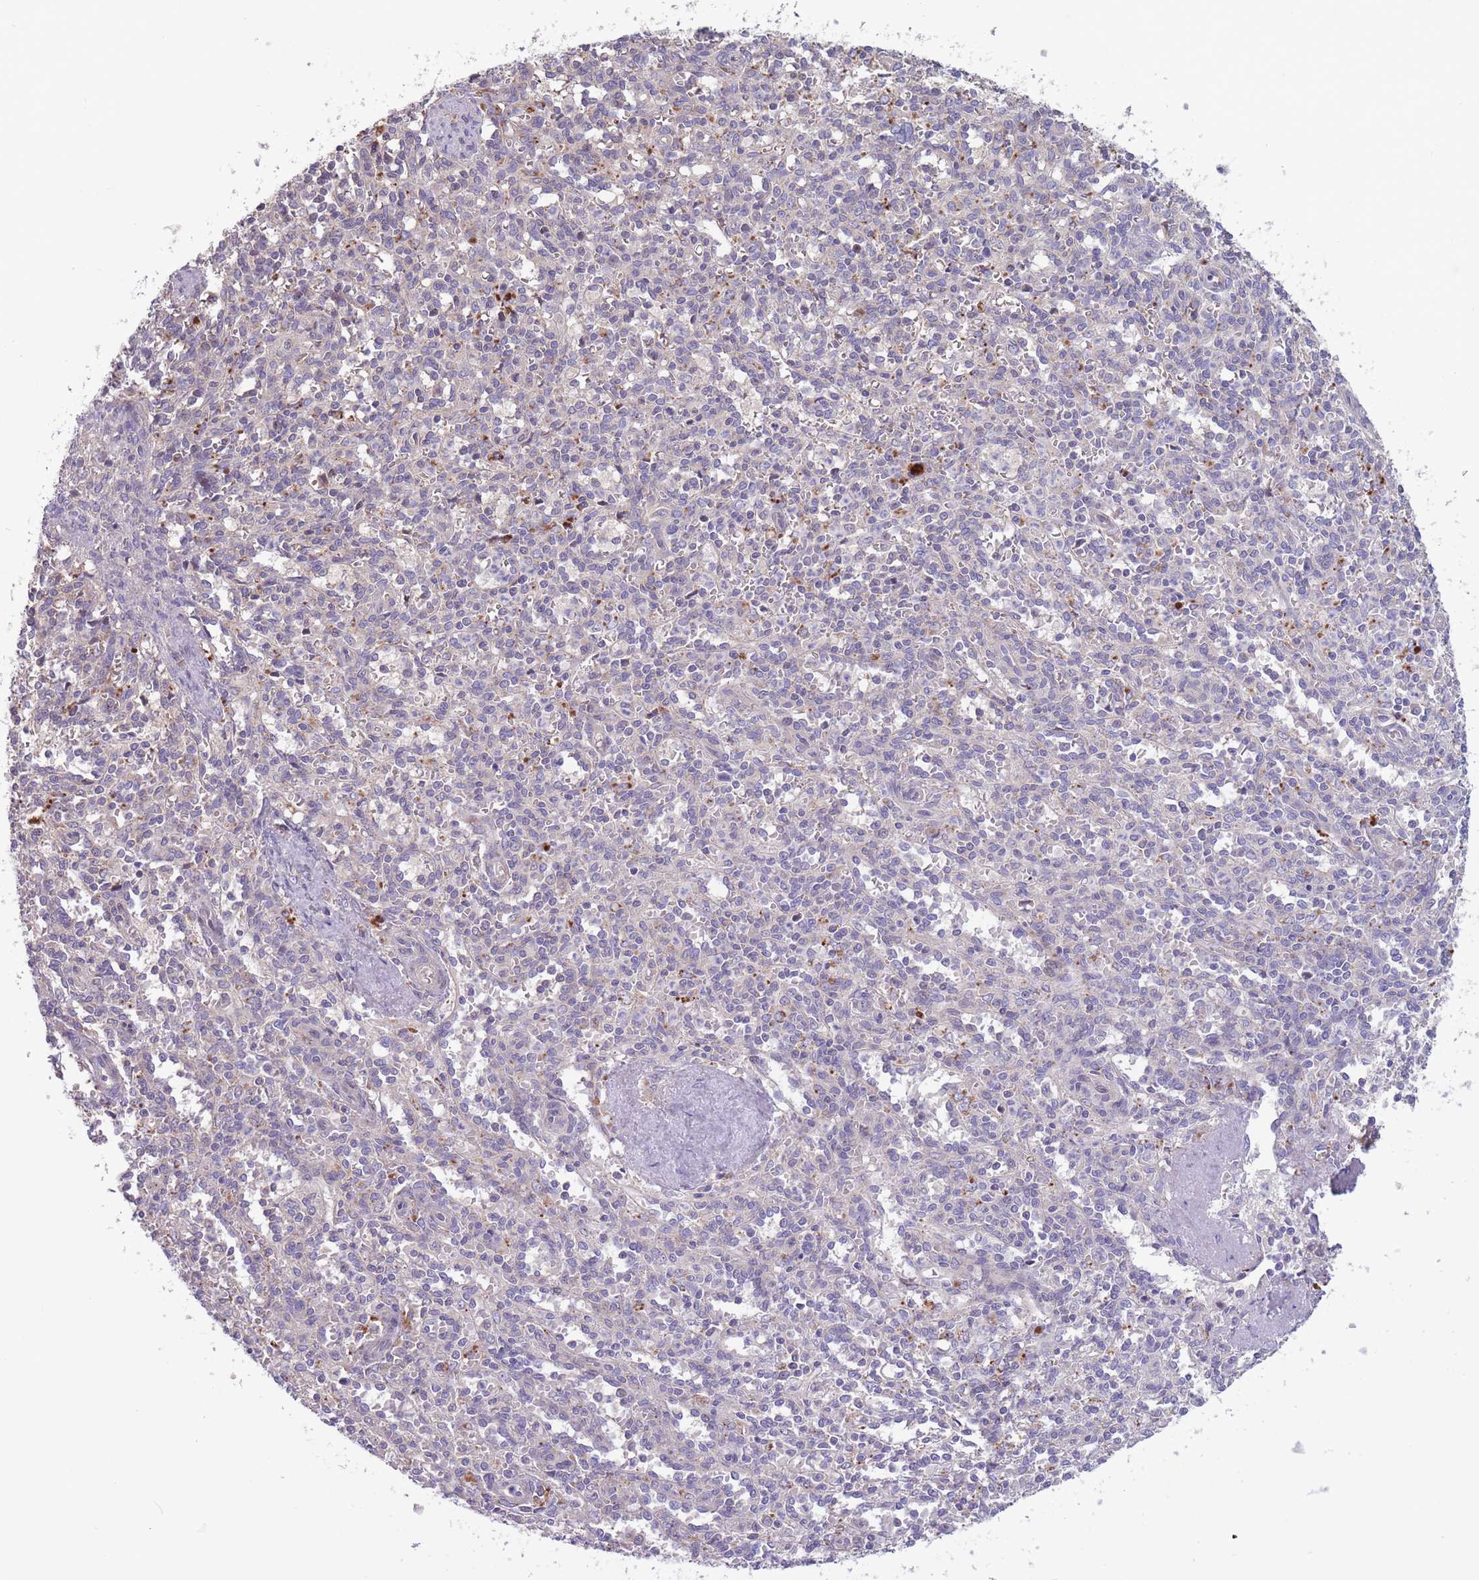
{"staining": {"intensity": "negative", "quantity": "none", "location": "none"}, "tissue": "spleen", "cell_type": "Cells in red pulp", "image_type": "normal", "snomed": [{"axis": "morphology", "description": "Normal tissue, NOS"}, {"axis": "topography", "description": "Spleen"}], "caption": "Immunohistochemistry micrograph of normal spleen: spleen stained with DAB (3,3'-diaminobenzidine) displays no significant protein staining in cells in red pulp. (Stains: DAB (3,3'-diaminobenzidine) immunohistochemistry with hematoxylin counter stain, Microscopy: brightfield microscopy at high magnification).", "gene": "ITPKC", "patient": {"sex": "female", "age": 70}}